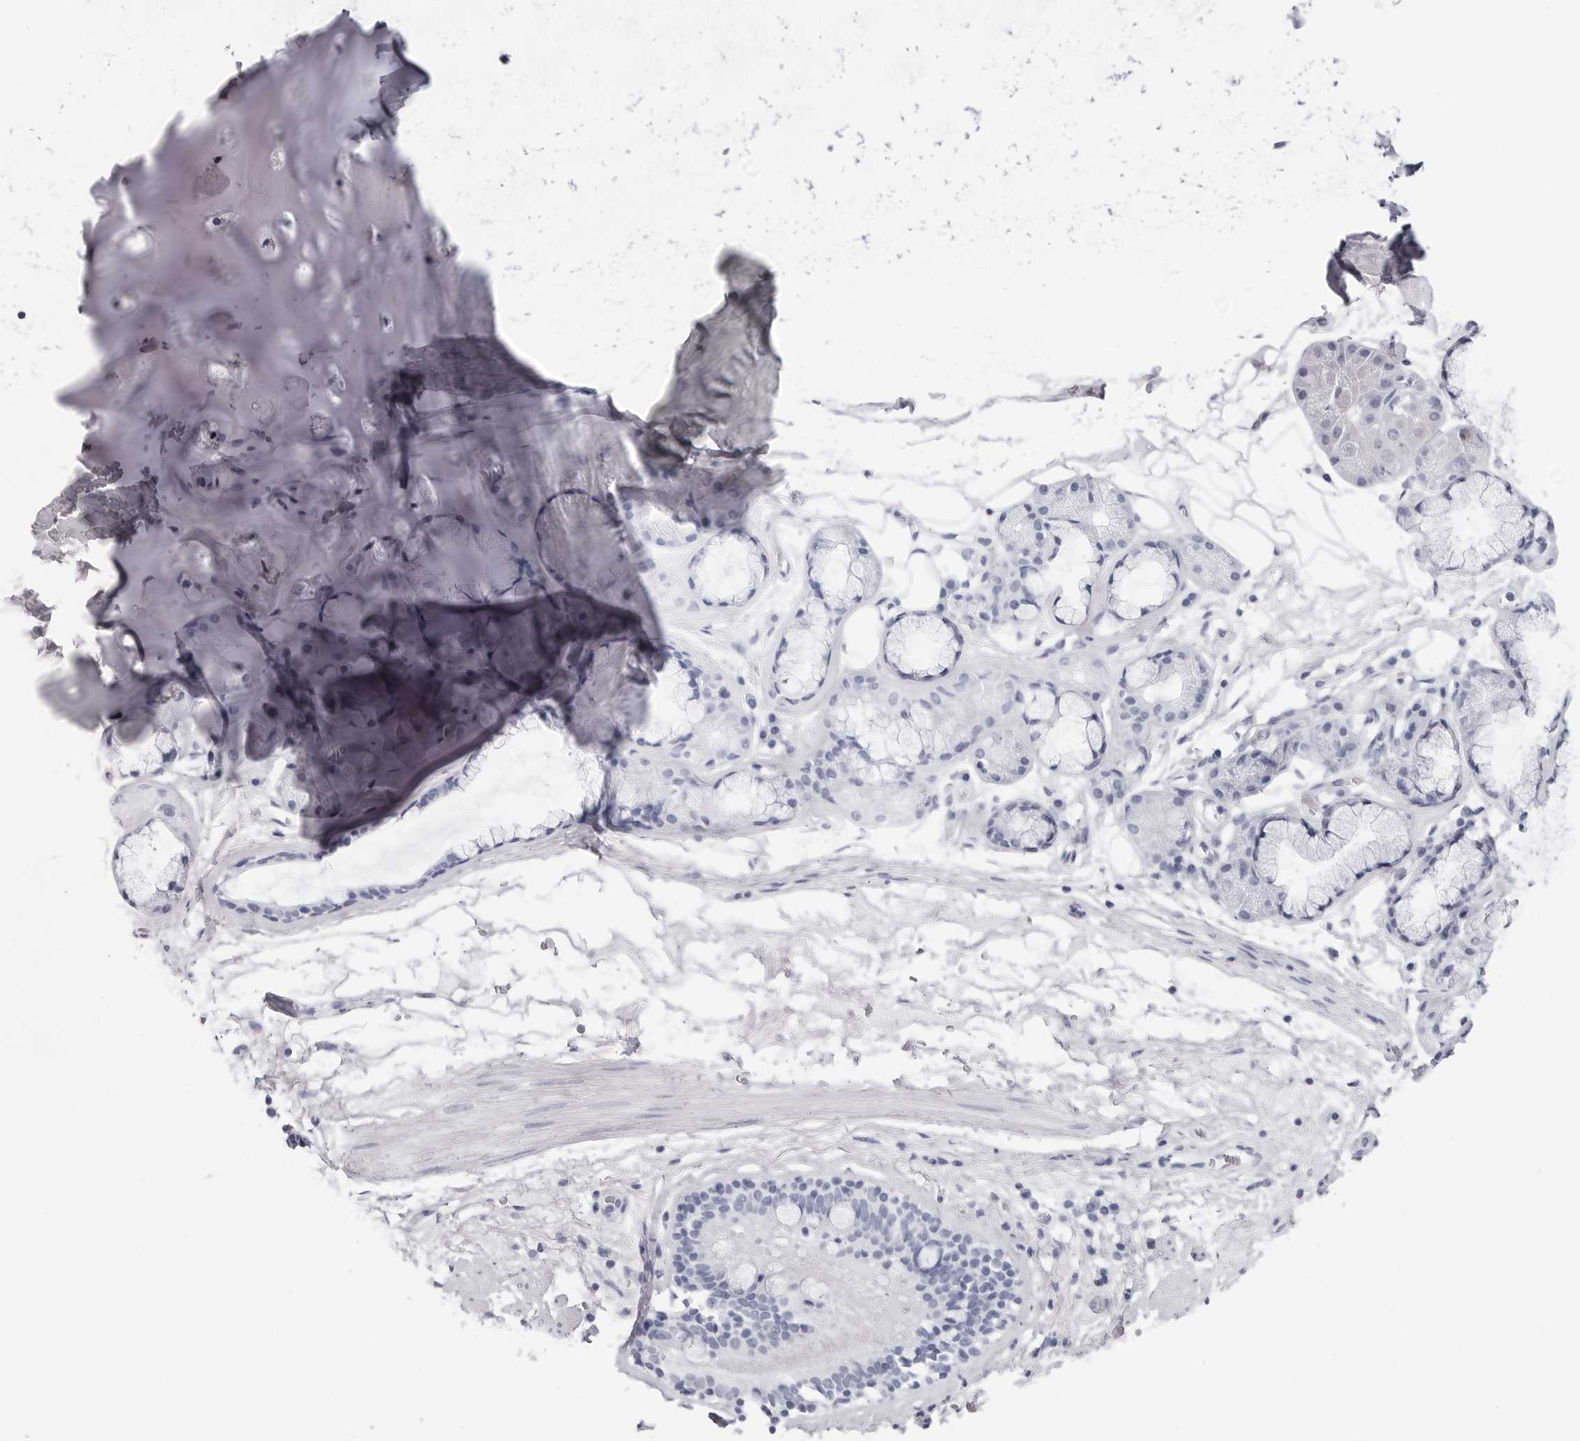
{"staining": {"intensity": "negative", "quantity": "none", "location": "none"}, "tissue": "adipose tissue", "cell_type": "Adipocytes", "image_type": "normal", "snomed": [{"axis": "morphology", "description": "Normal tissue, NOS"}, {"axis": "topography", "description": "Cartilage tissue"}], "caption": "The photomicrograph shows no significant expression in adipocytes of adipose tissue. The staining was performed using DAB (3,3'-diaminobenzidine) to visualize the protein expression in brown, while the nuclei were stained in blue with hematoxylin (Magnification: 20x).", "gene": "CST2", "patient": {"sex": "female", "age": 63}}